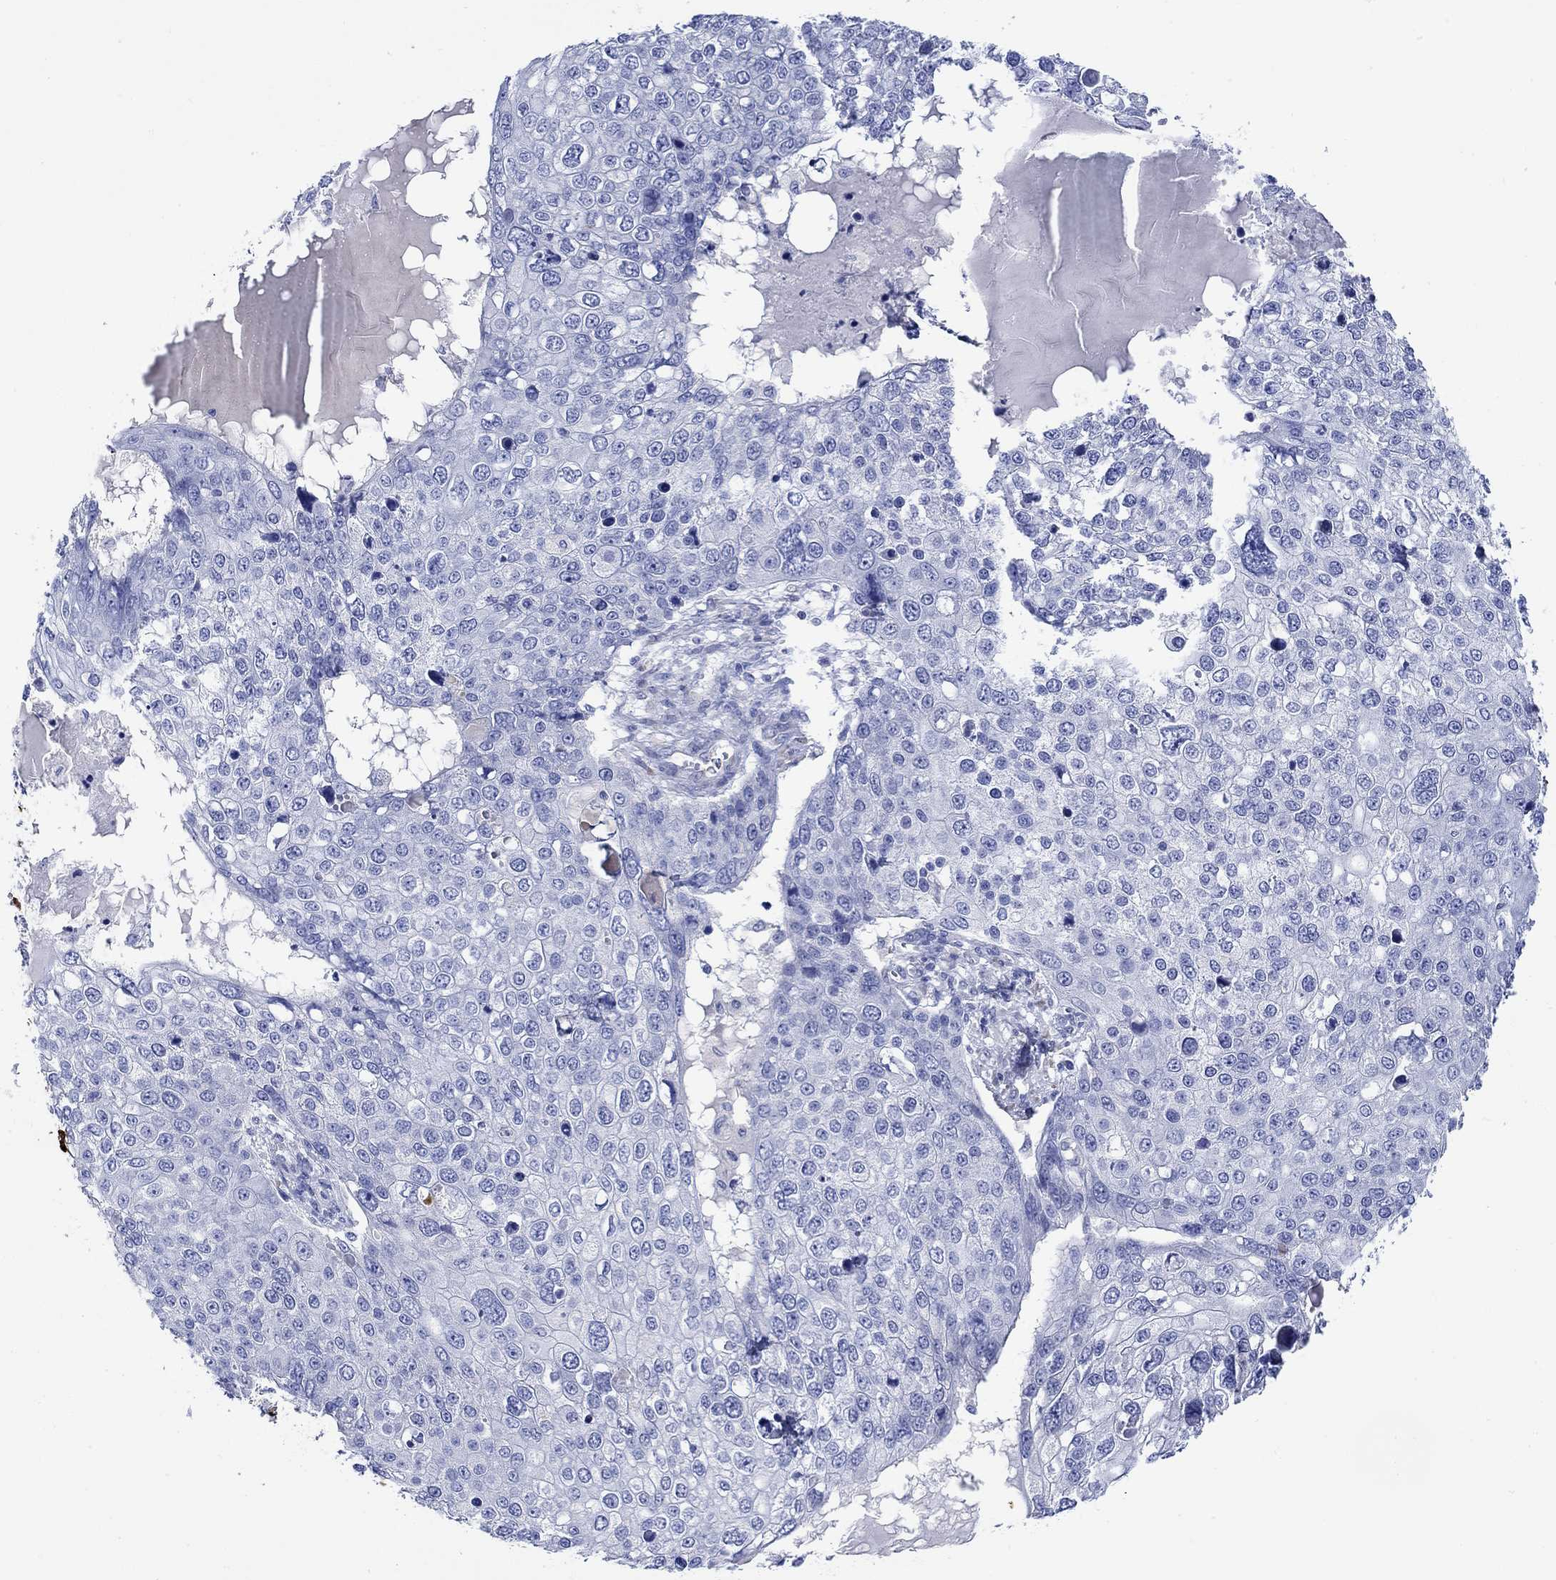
{"staining": {"intensity": "negative", "quantity": "none", "location": "none"}, "tissue": "skin cancer", "cell_type": "Tumor cells", "image_type": "cancer", "snomed": [{"axis": "morphology", "description": "Squamous cell carcinoma, NOS"}, {"axis": "topography", "description": "Skin"}], "caption": "There is no significant expression in tumor cells of skin cancer. Nuclei are stained in blue.", "gene": "P2RY6", "patient": {"sex": "male", "age": 71}}